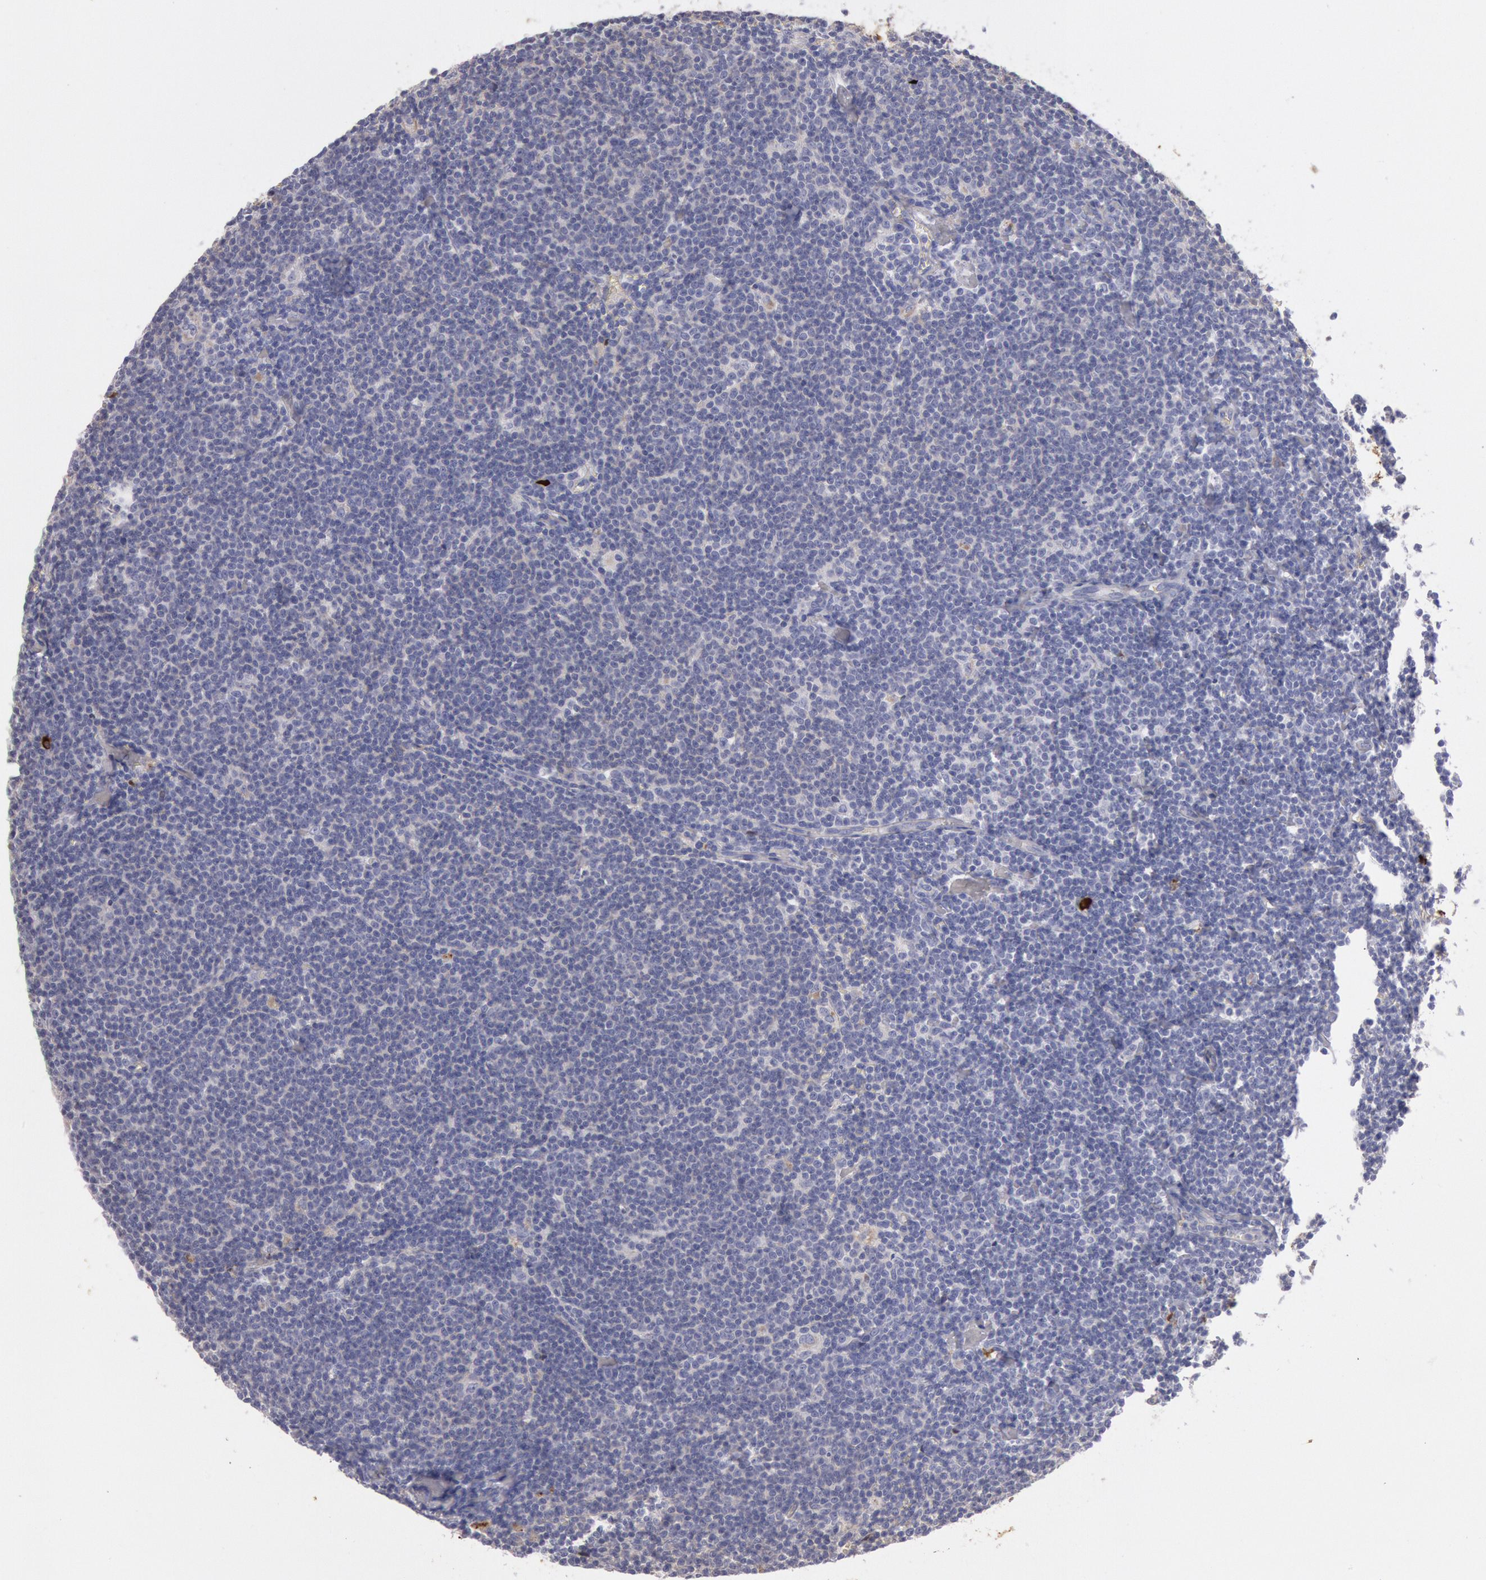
{"staining": {"intensity": "negative", "quantity": "none", "location": "none"}, "tissue": "lymphoma", "cell_type": "Tumor cells", "image_type": "cancer", "snomed": [{"axis": "morphology", "description": "Malignant lymphoma, non-Hodgkin's type, Low grade"}, {"axis": "topography", "description": "Lymph node"}], "caption": "Immunohistochemistry (IHC) histopathology image of lymphoma stained for a protein (brown), which displays no staining in tumor cells.", "gene": "IGHA1", "patient": {"sex": "male", "age": 65}}